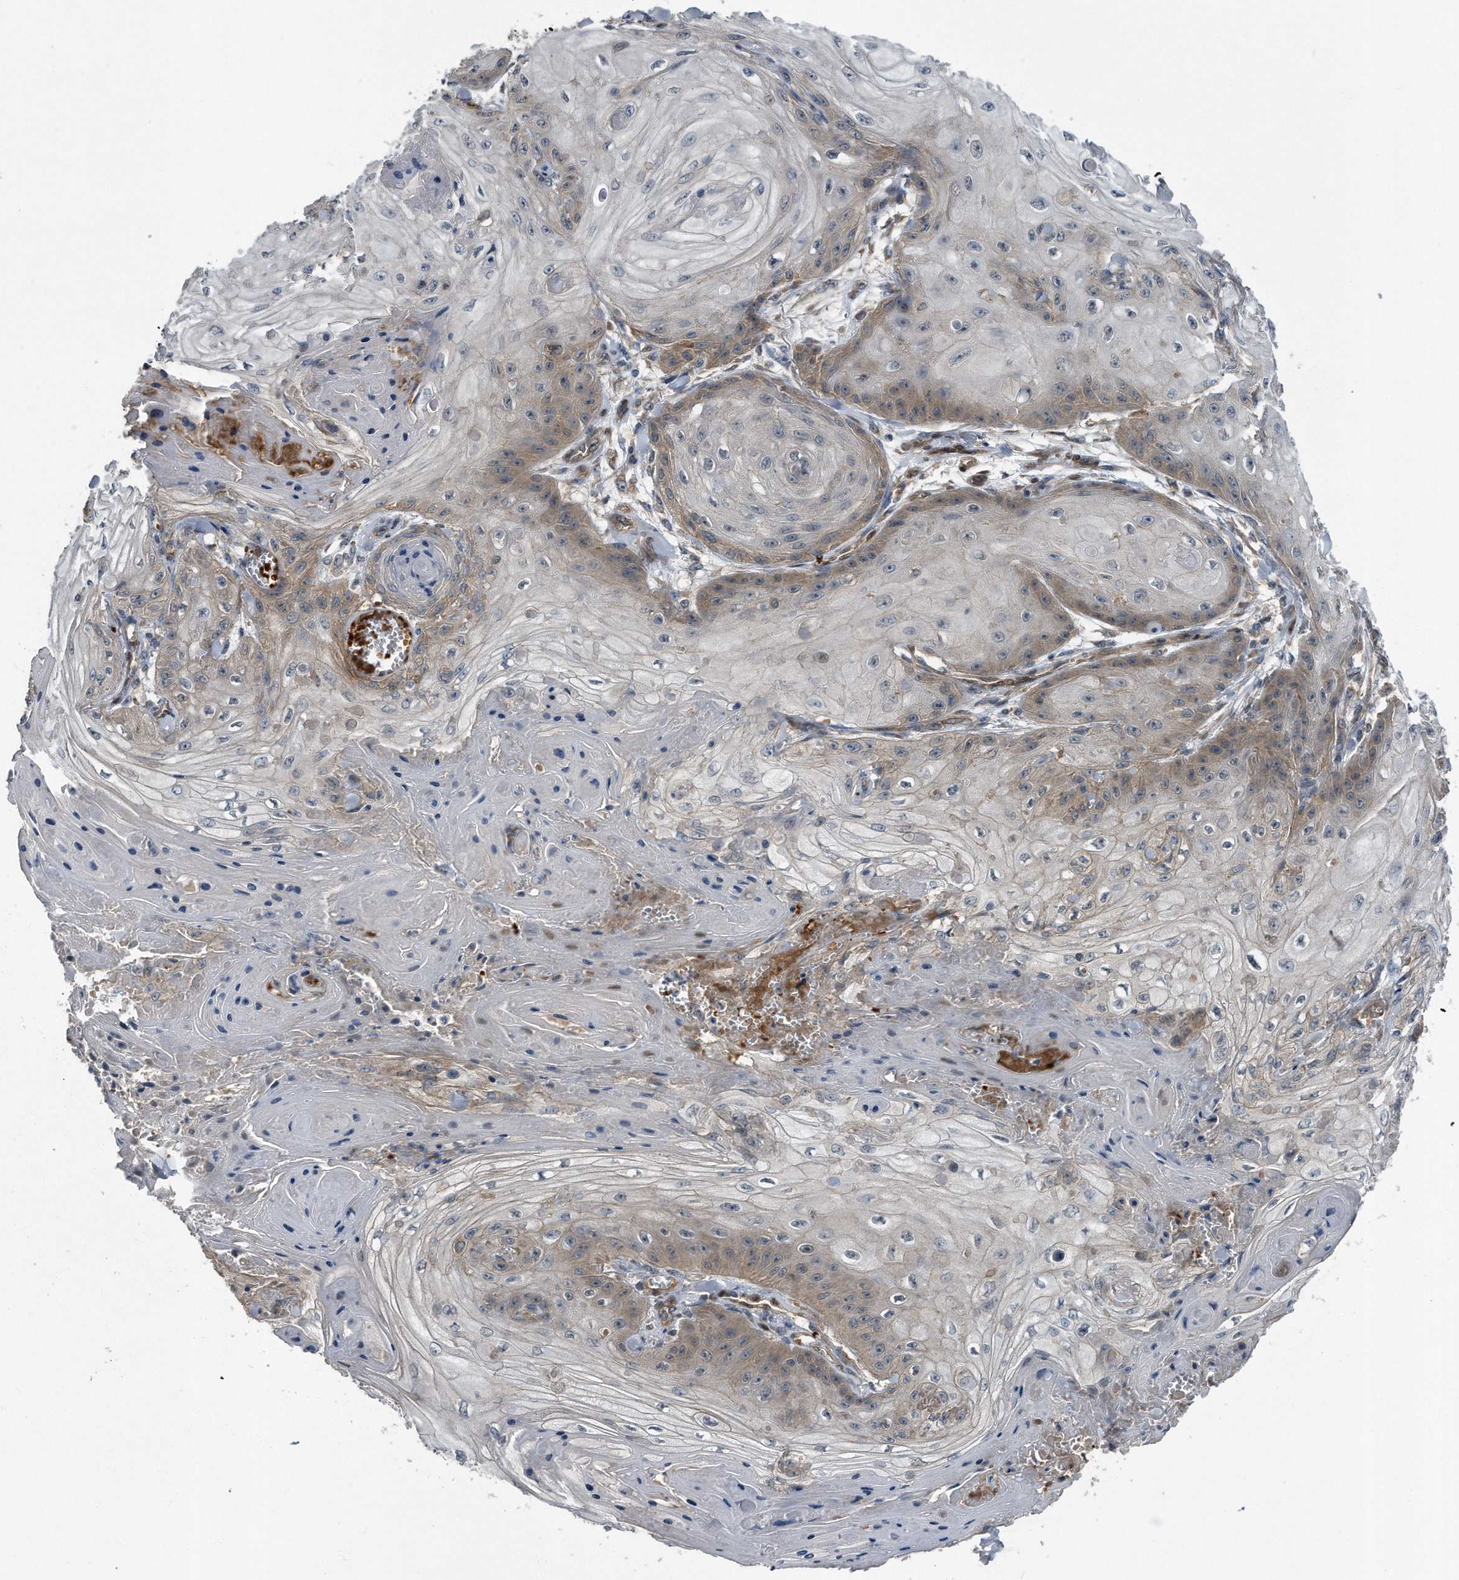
{"staining": {"intensity": "weak", "quantity": "25%-75%", "location": "cytoplasmic/membranous"}, "tissue": "skin cancer", "cell_type": "Tumor cells", "image_type": "cancer", "snomed": [{"axis": "morphology", "description": "Squamous cell carcinoma, NOS"}, {"axis": "topography", "description": "Skin"}], "caption": "Tumor cells demonstrate low levels of weak cytoplasmic/membranous expression in about 25%-75% of cells in human skin squamous cell carcinoma.", "gene": "ZNF79", "patient": {"sex": "male", "age": 74}}